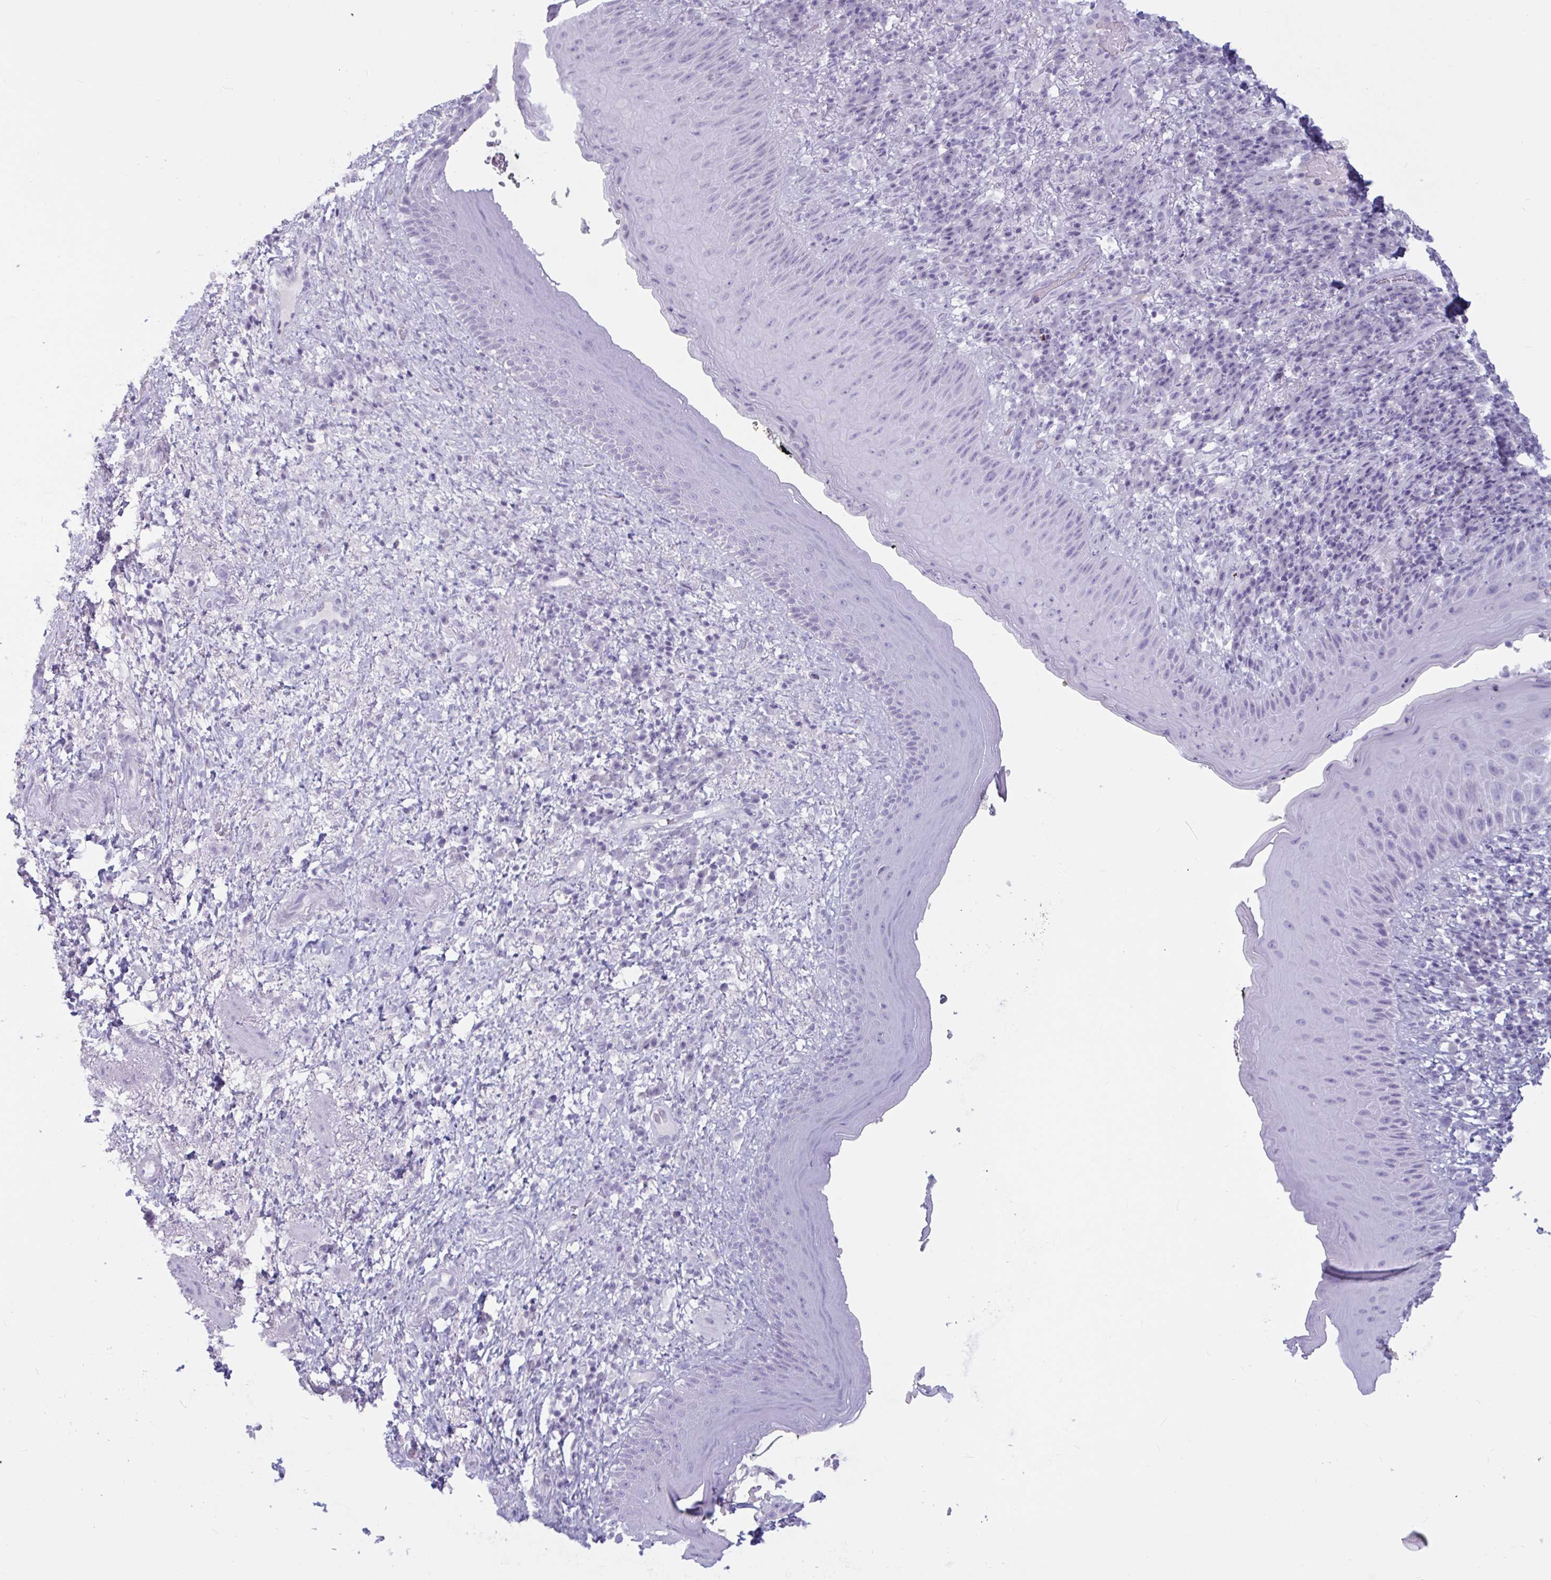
{"staining": {"intensity": "negative", "quantity": "none", "location": "none"}, "tissue": "skin", "cell_type": "Epidermal cells", "image_type": "normal", "snomed": [{"axis": "morphology", "description": "Normal tissue, NOS"}, {"axis": "topography", "description": "Anal"}], "caption": "Histopathology image shows no significant protein positivity in epidermal cells of normal skin.", "gene": "BBS10", "patient": {"sex": "male", "age": 78}}